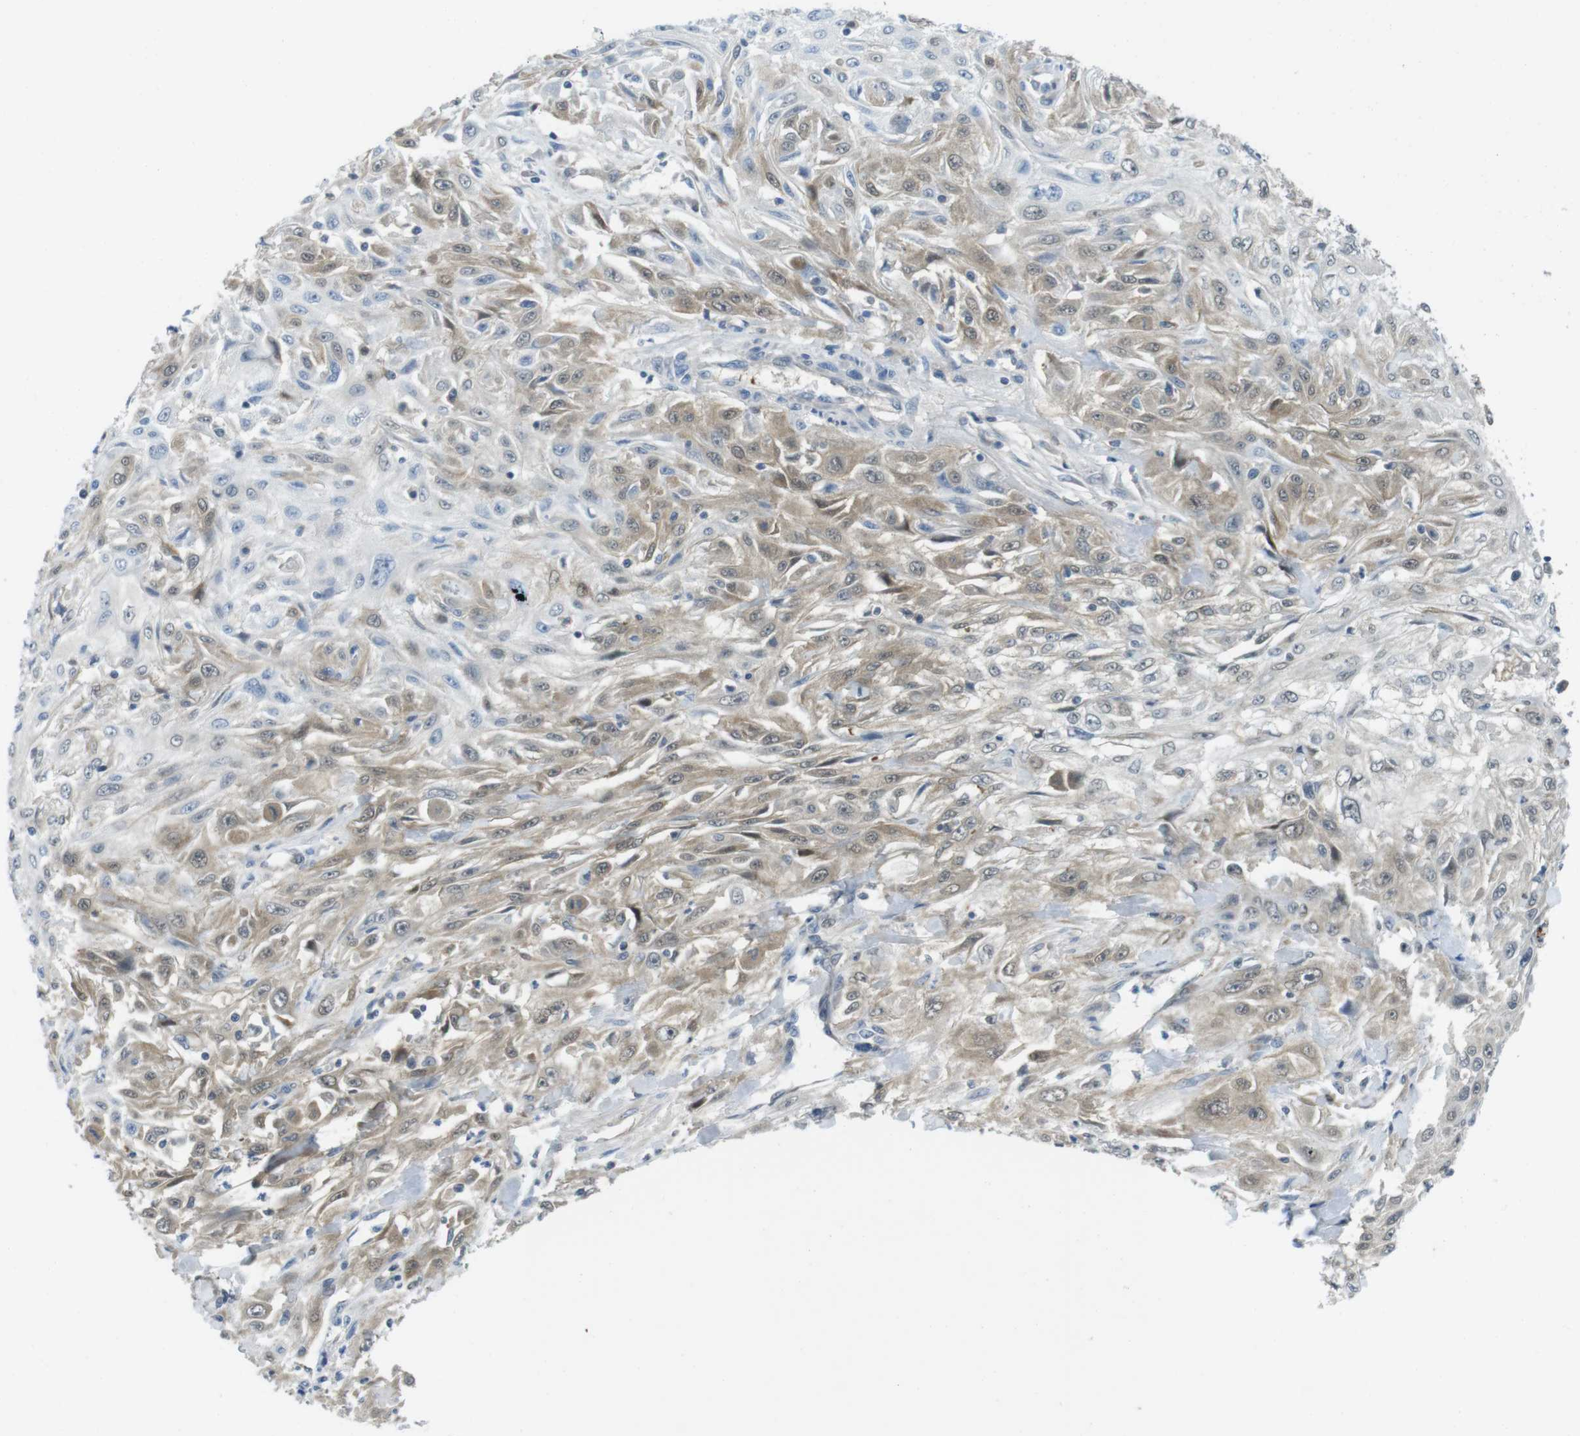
{"staining": {"intensity": "weak", "quantity": "25%-75%", "location": "cytoplasmic/membranous,nuclear"}, "tissue": "skin cancer", "cell_type": "Tumor cells", "image_type": "cancer", "snomed": [{"axis": "morphology", "description": "Squamous cell carcinoma, NOS"}, {"axis": "topography", "description": "Skin"}], "caption": "A micrograph of skin squamous cell carcinoma stained for a protein displays weak cytoplasmic/membranous and nuclear brown staining in tumor cells.", "gene": "CASP2", "patient": {"sex": "male", "age": 75}}